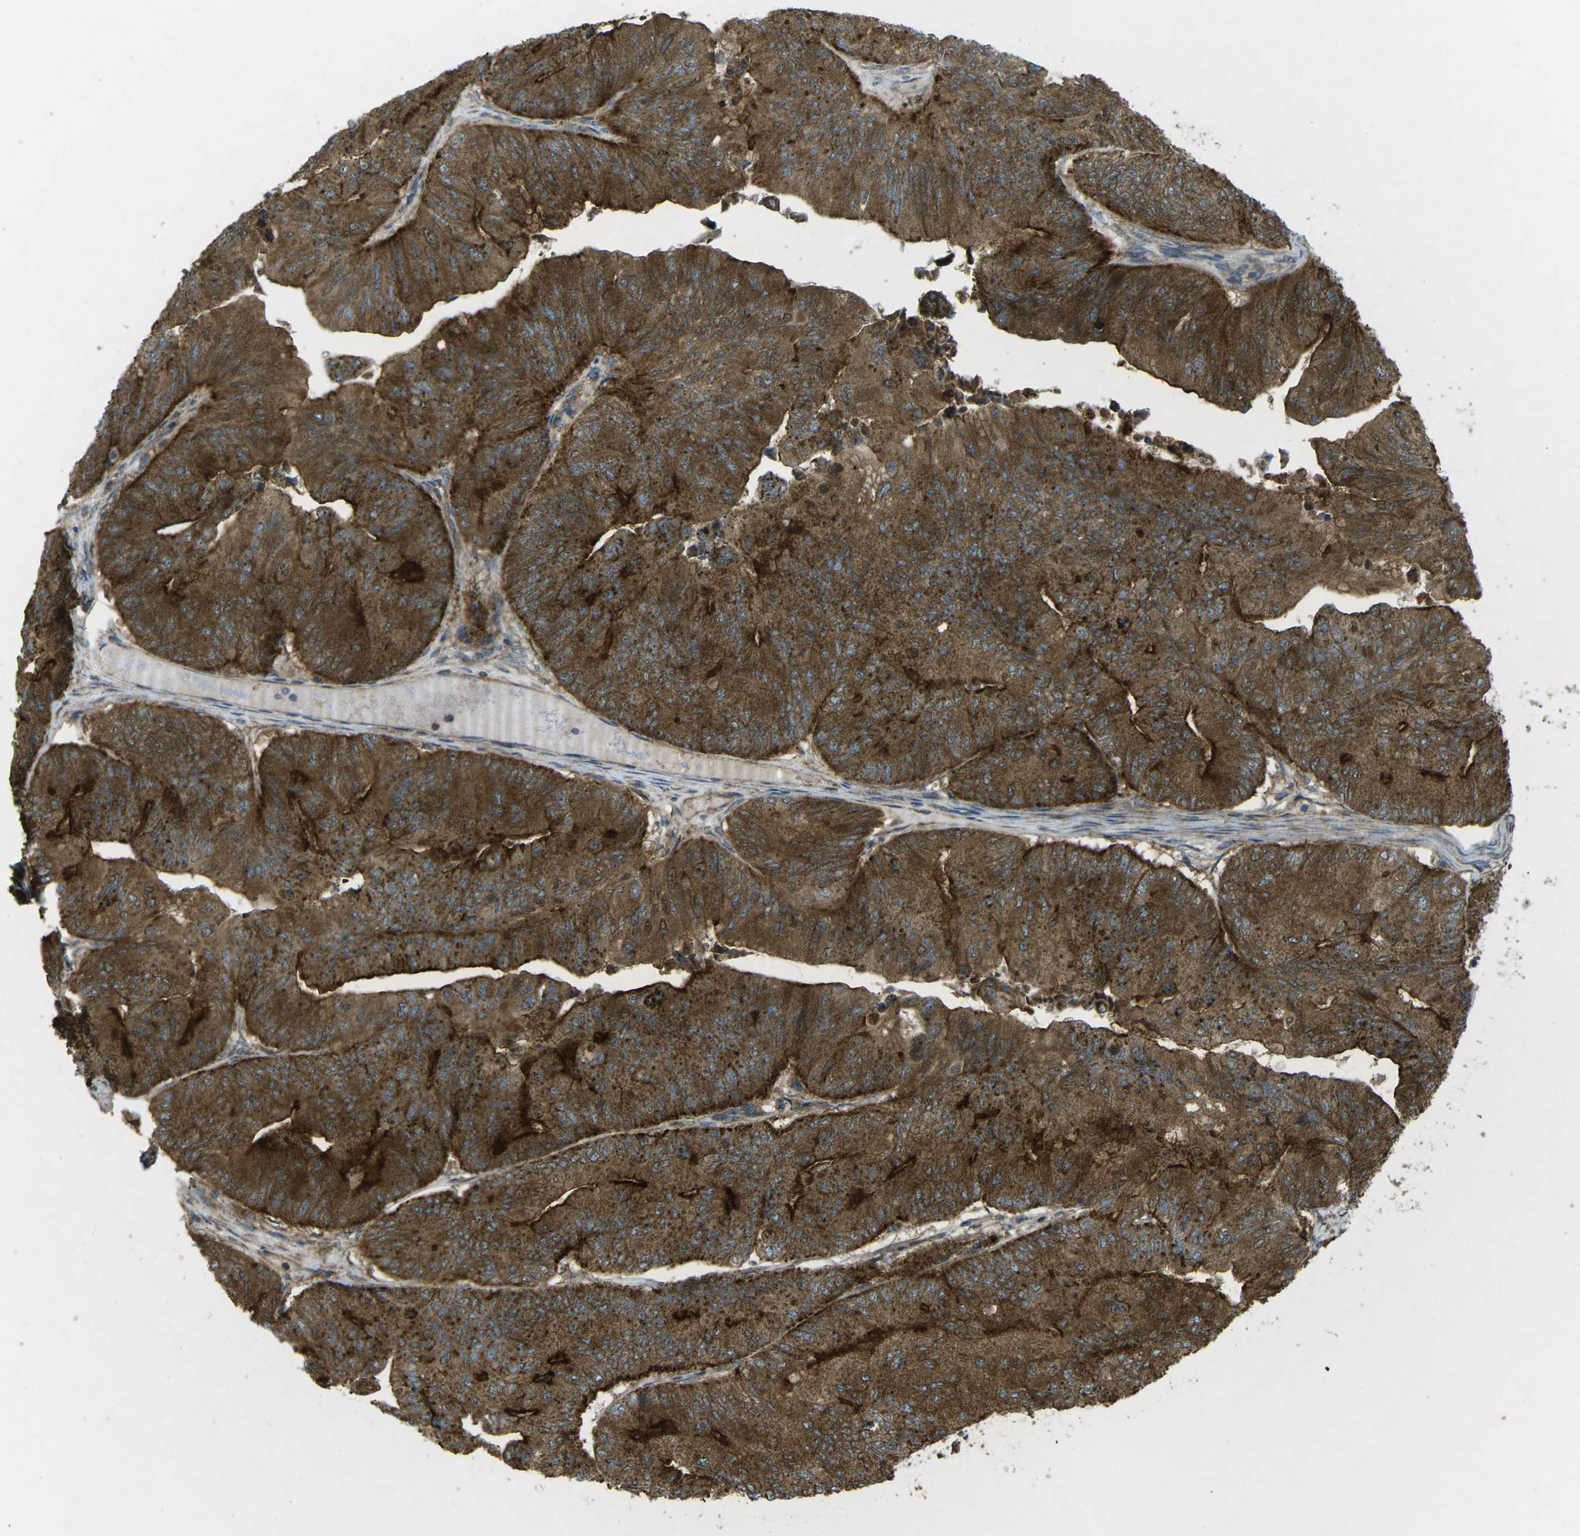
{"staining": {"intensity": "strong", "quantity": ">75%", "location": "cytoplasmic/membranous"}, "tissue": "ovarian cancer", "cell_type": "Tumor cells", "image_type": "cancer", "snomed": [{"axis": "morphology", "description": "Cystadenocarcinoma, mucinous, NOS"}, {"axis": "topography", "description": "Ovary"}], "caption": "Immunohistochemistry (DAB (3,3'-diaminobenzidine)) staining of human ovarian cancer (mucinous cystadenocarcinoma) reveals strong cytoplasmic/membranous protein staining in about >75% of tumor cells. Nuclei are stained in blue.", "gene": "CHMP3", "patient": {"sex": "female", "age": 61}}